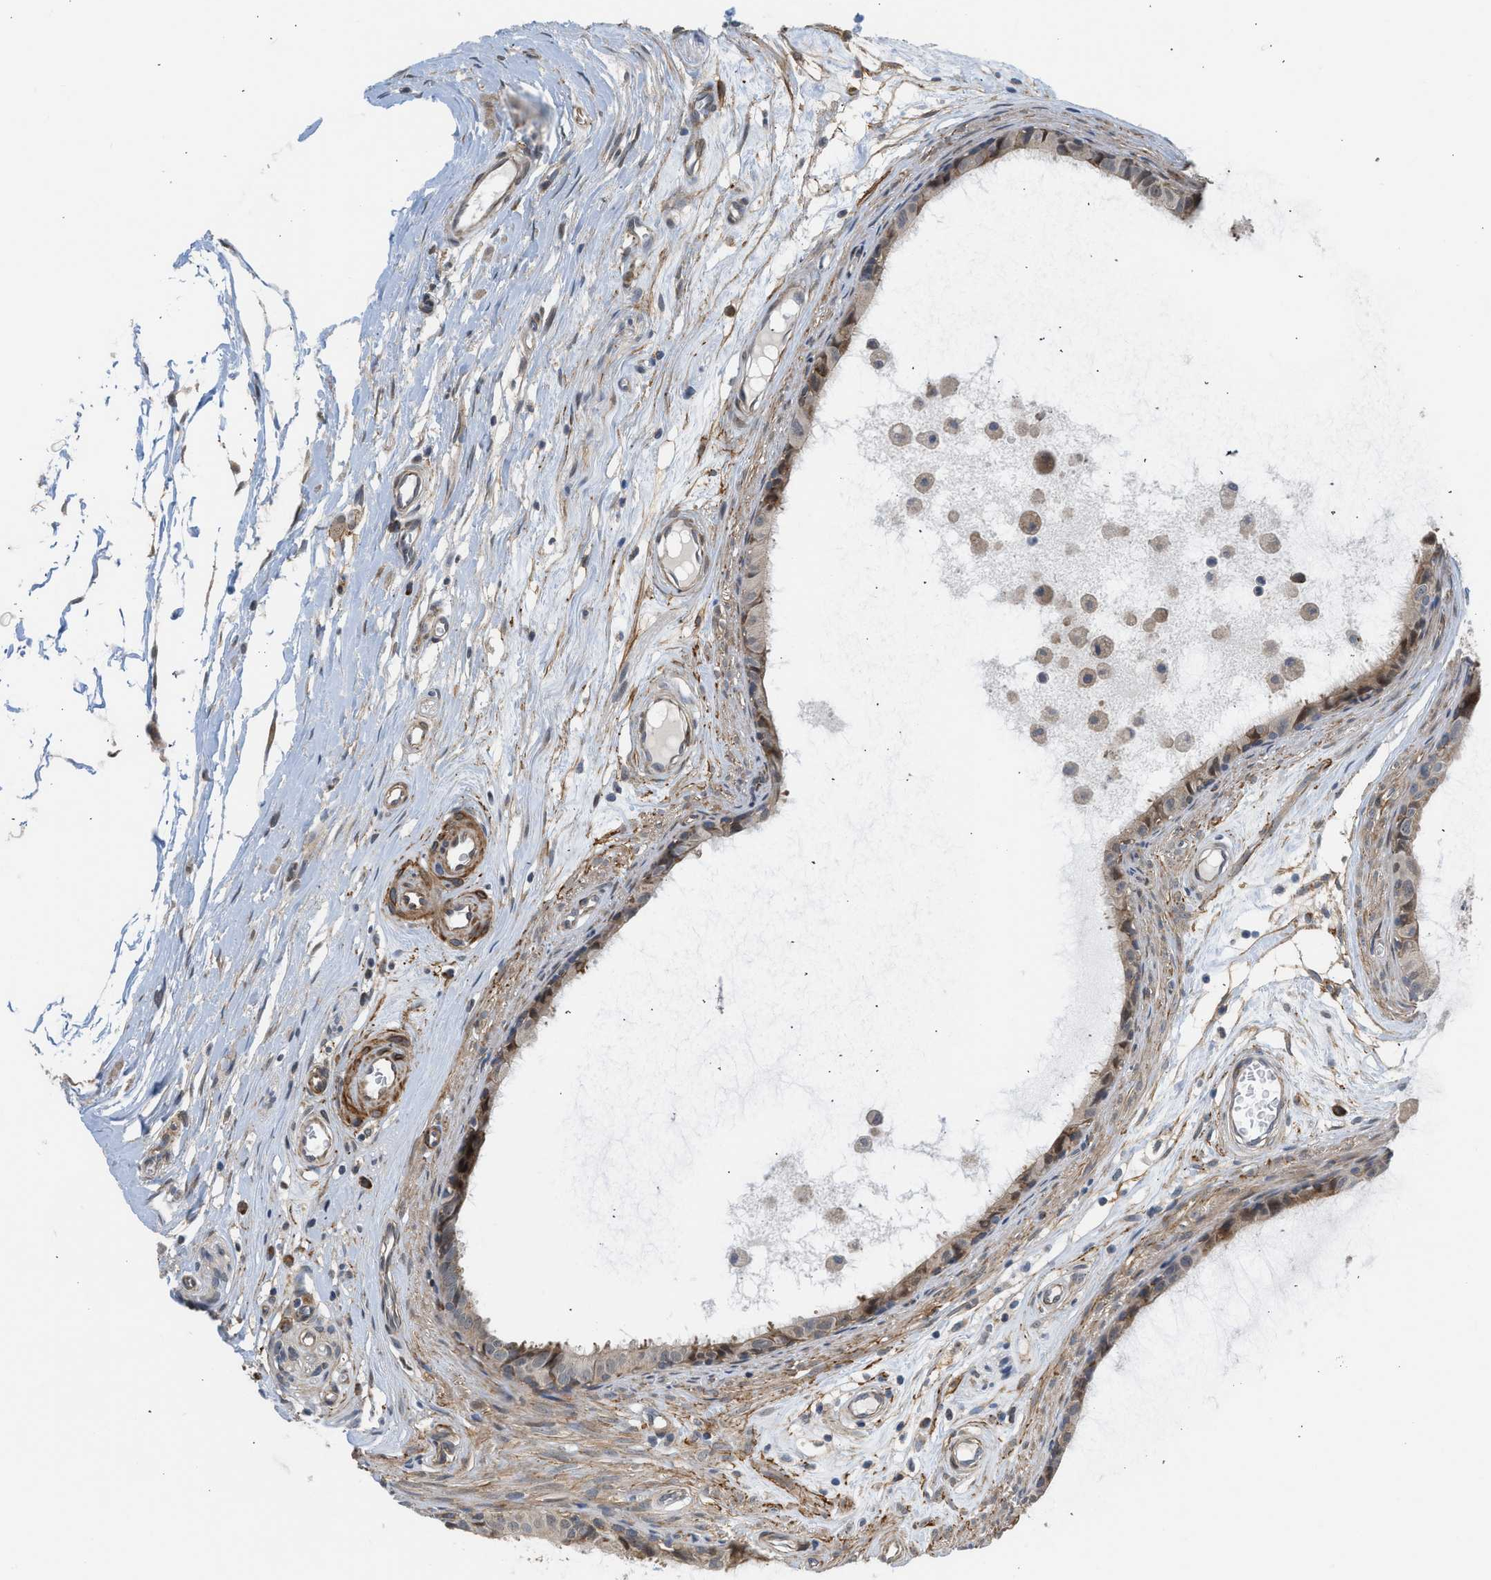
{"staining": {"intensity": "moderate", "quantity": ">75%", "location": "cytoplasmic/membranous"}, "tissue": "epididymis", "cell_type": "Glandular cells", "image_type": "normal", "snomed": [{"axis": "morphology", "description": "Normal tissue, NOS"}, {"axis": "morphology", "description": "Inflammation, NOS"}, {"axis": "topography", "description": "Epididymis"}], "caption": "An immunohistochemistry (IHC) histopathology image of benign tissue is shown. Protein staining in brown shows moderate cytoplasmic/membranous positivity in epididymis within glandular cells. (DAB (3,3'-diaminobenzidine) IHC with brightfield microscopy, high magnification).", "gene": "POLG2", "patient": {"sex": "male", "age": 85}}